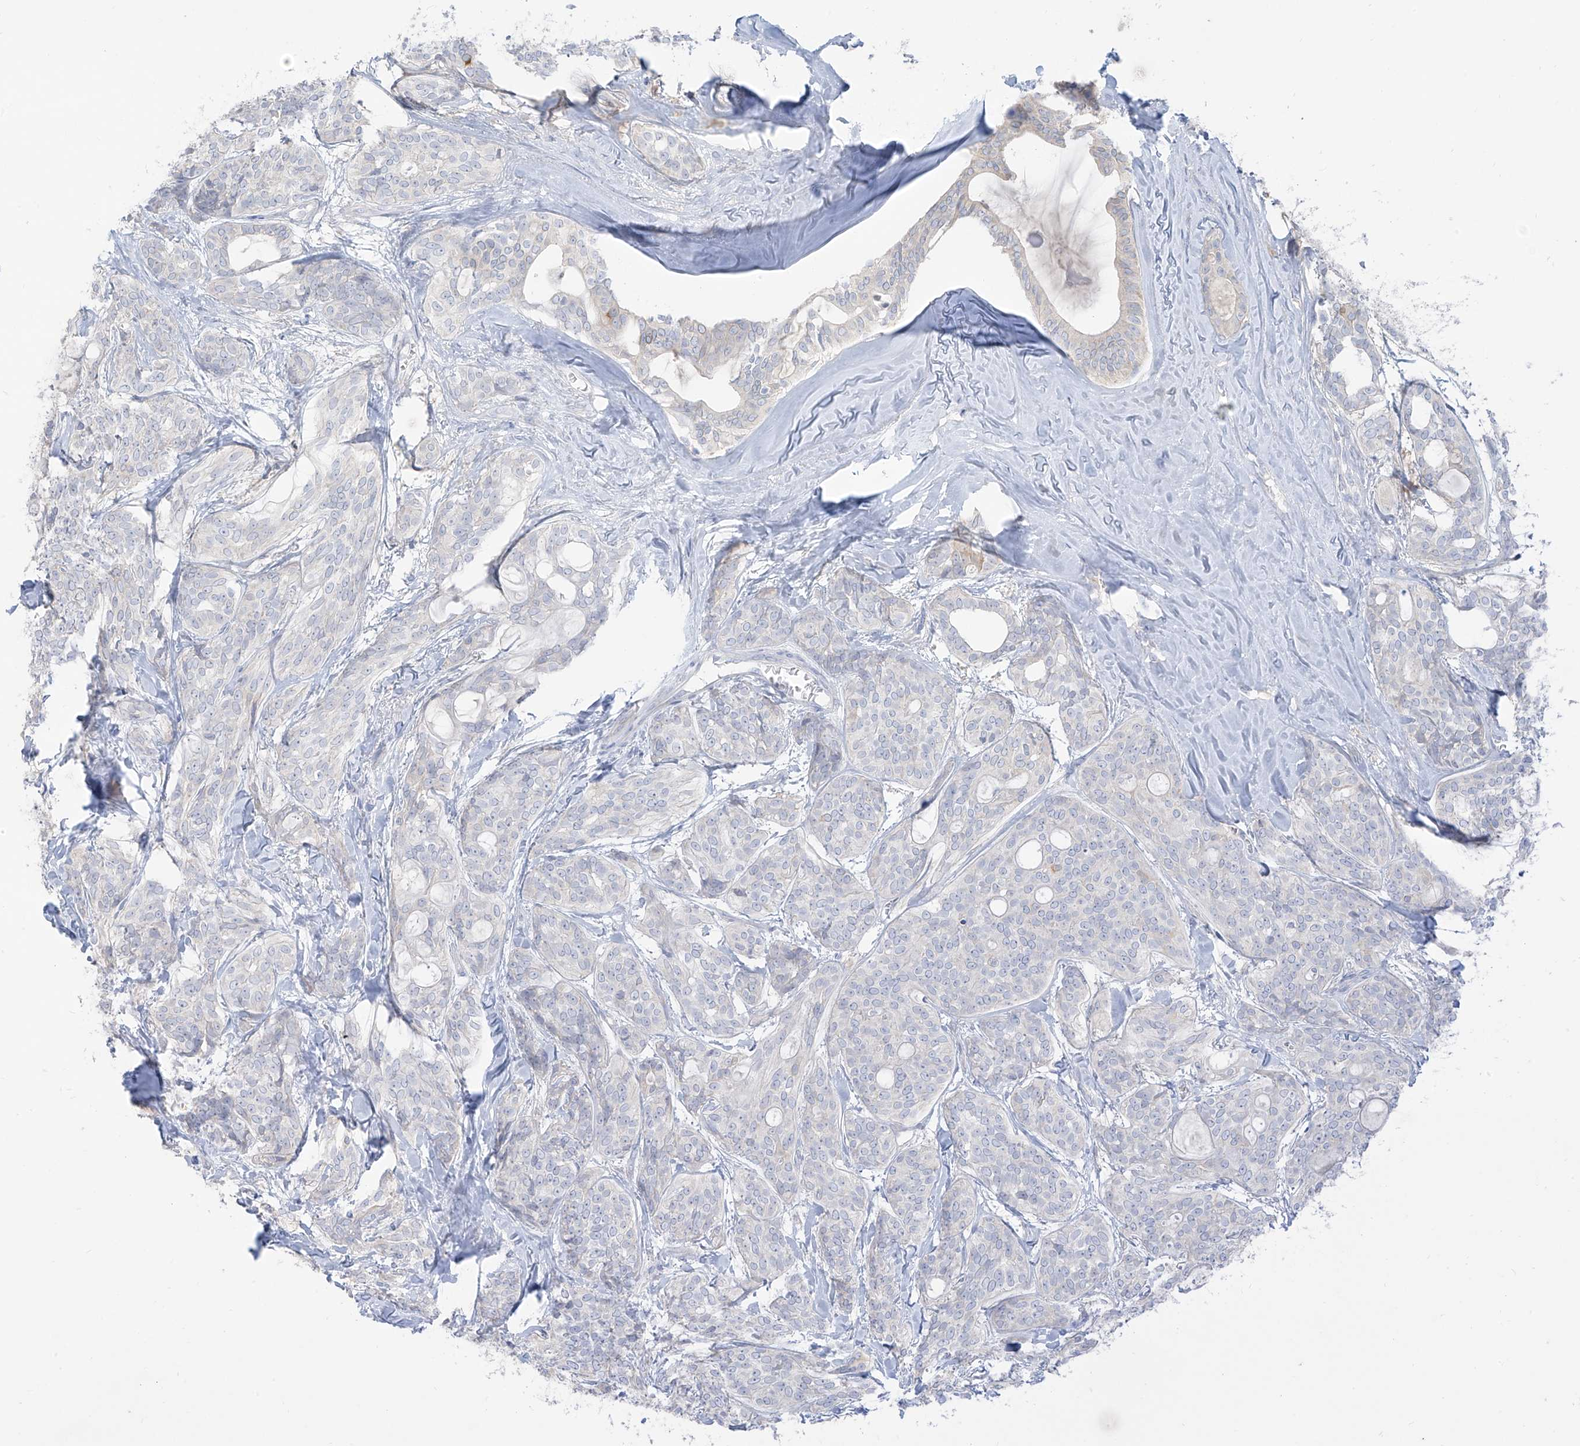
{"staining": {"intensity": "negative", "quantity": "none", "location": "none"}, "tissue": "head and neck cancer", "cell_type": "Tumor cells", "image_type": "cancer", "snomed": [{"axis": "morphology", "description": "Adenocarcinoma, NOS"}, {"axis": "topography", "description": "Head-Neck"}], "caption": "Tumor cells show no significant protein staining in head and neck cancer.", "gene": "ARHGEF40", "patient": {"sex": "male", "age": 66}}